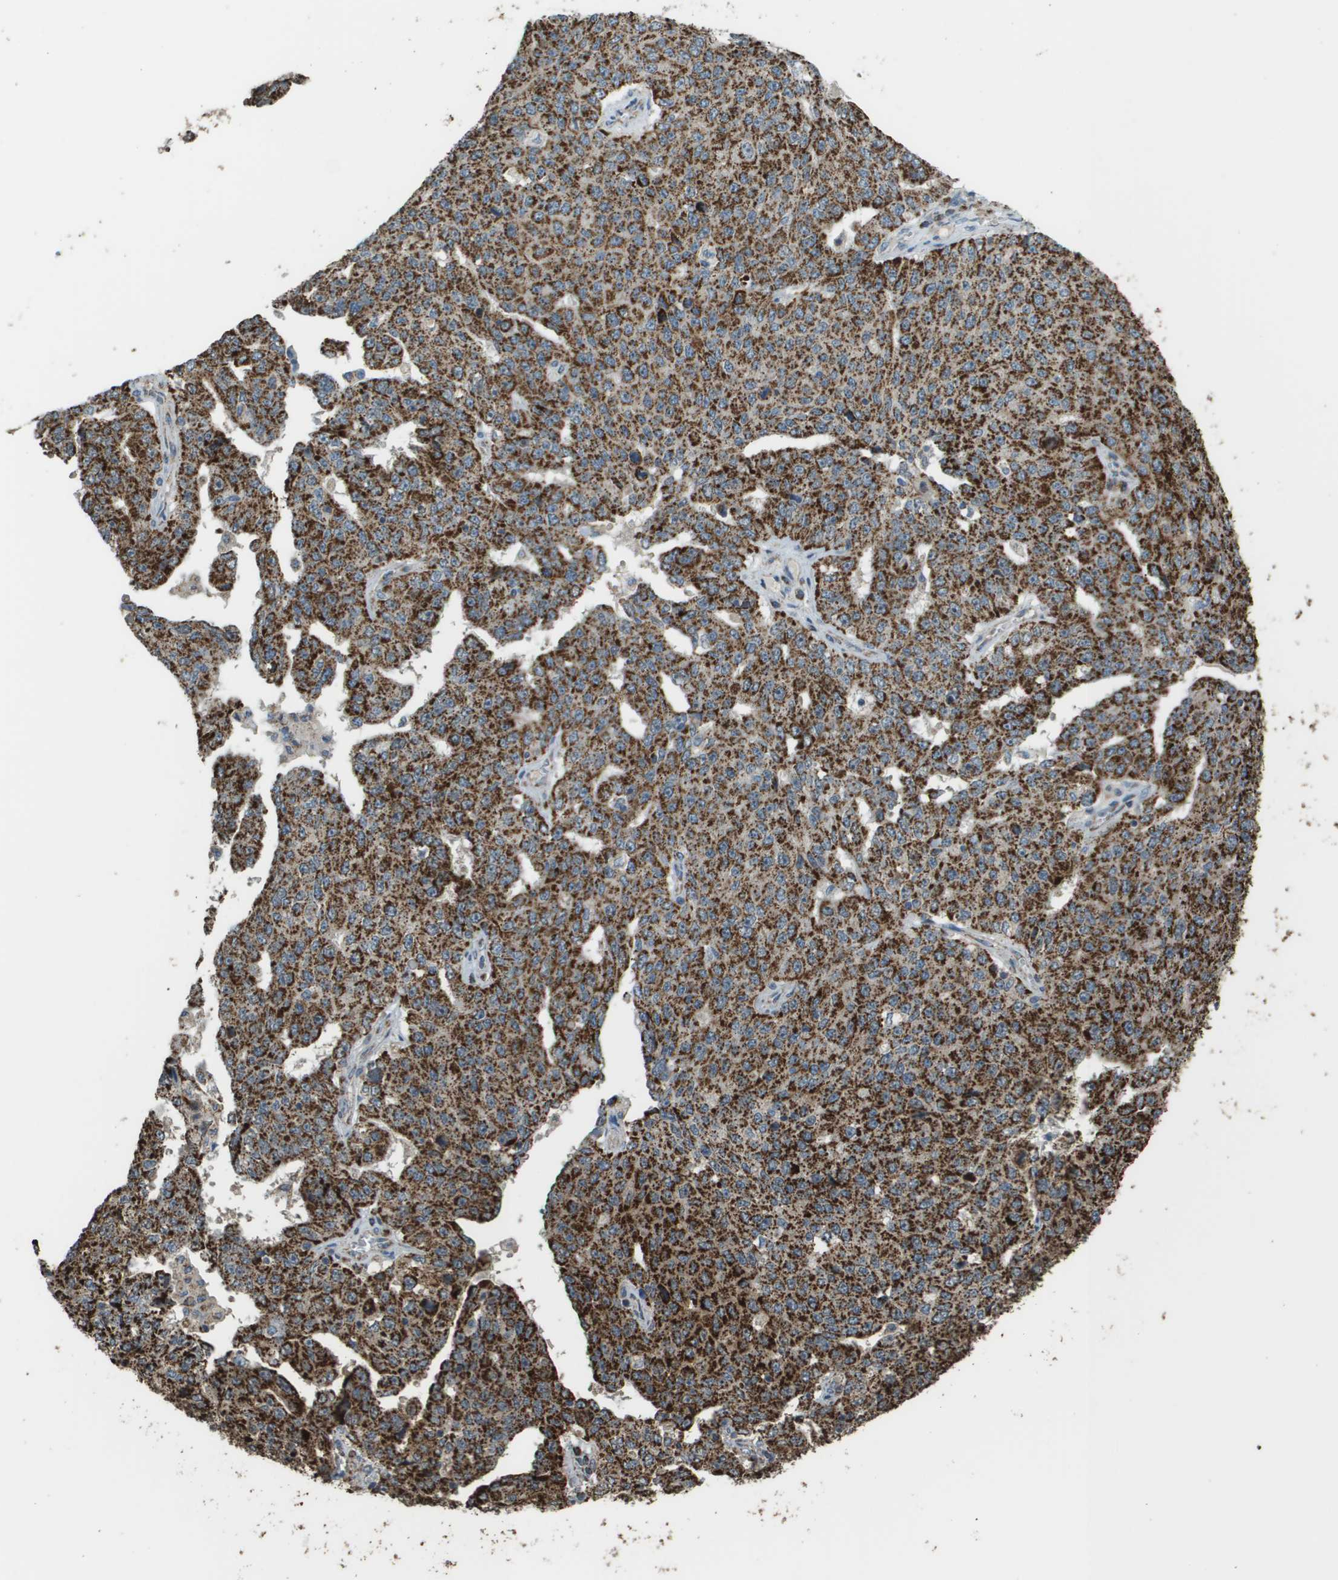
{"staining": {"intensity": "strong", "quantity": ">75%", "location": "cytoplasmic/membranous"}, "tissue": "ovarian cancer", "cell_type": "Tumor cells", "image_type": "cancer", "snomed": [{"axis": "morphology", "description": "Carcinoma, endometroid"}, {"axis": "topography", "description": "Ovary"}], "caption": "This histopathology image exhibits ovarian cancer (endometroid carcinoma) stained with immunohistochemistry (IHC) to label a protein in brown. The cytoplasmic/membranous of tumor cells show strong positivity for the protein. Nuclei are counter-stained blue.", "gene": "FH", "patient": {"sex": "female", "age": 62}}